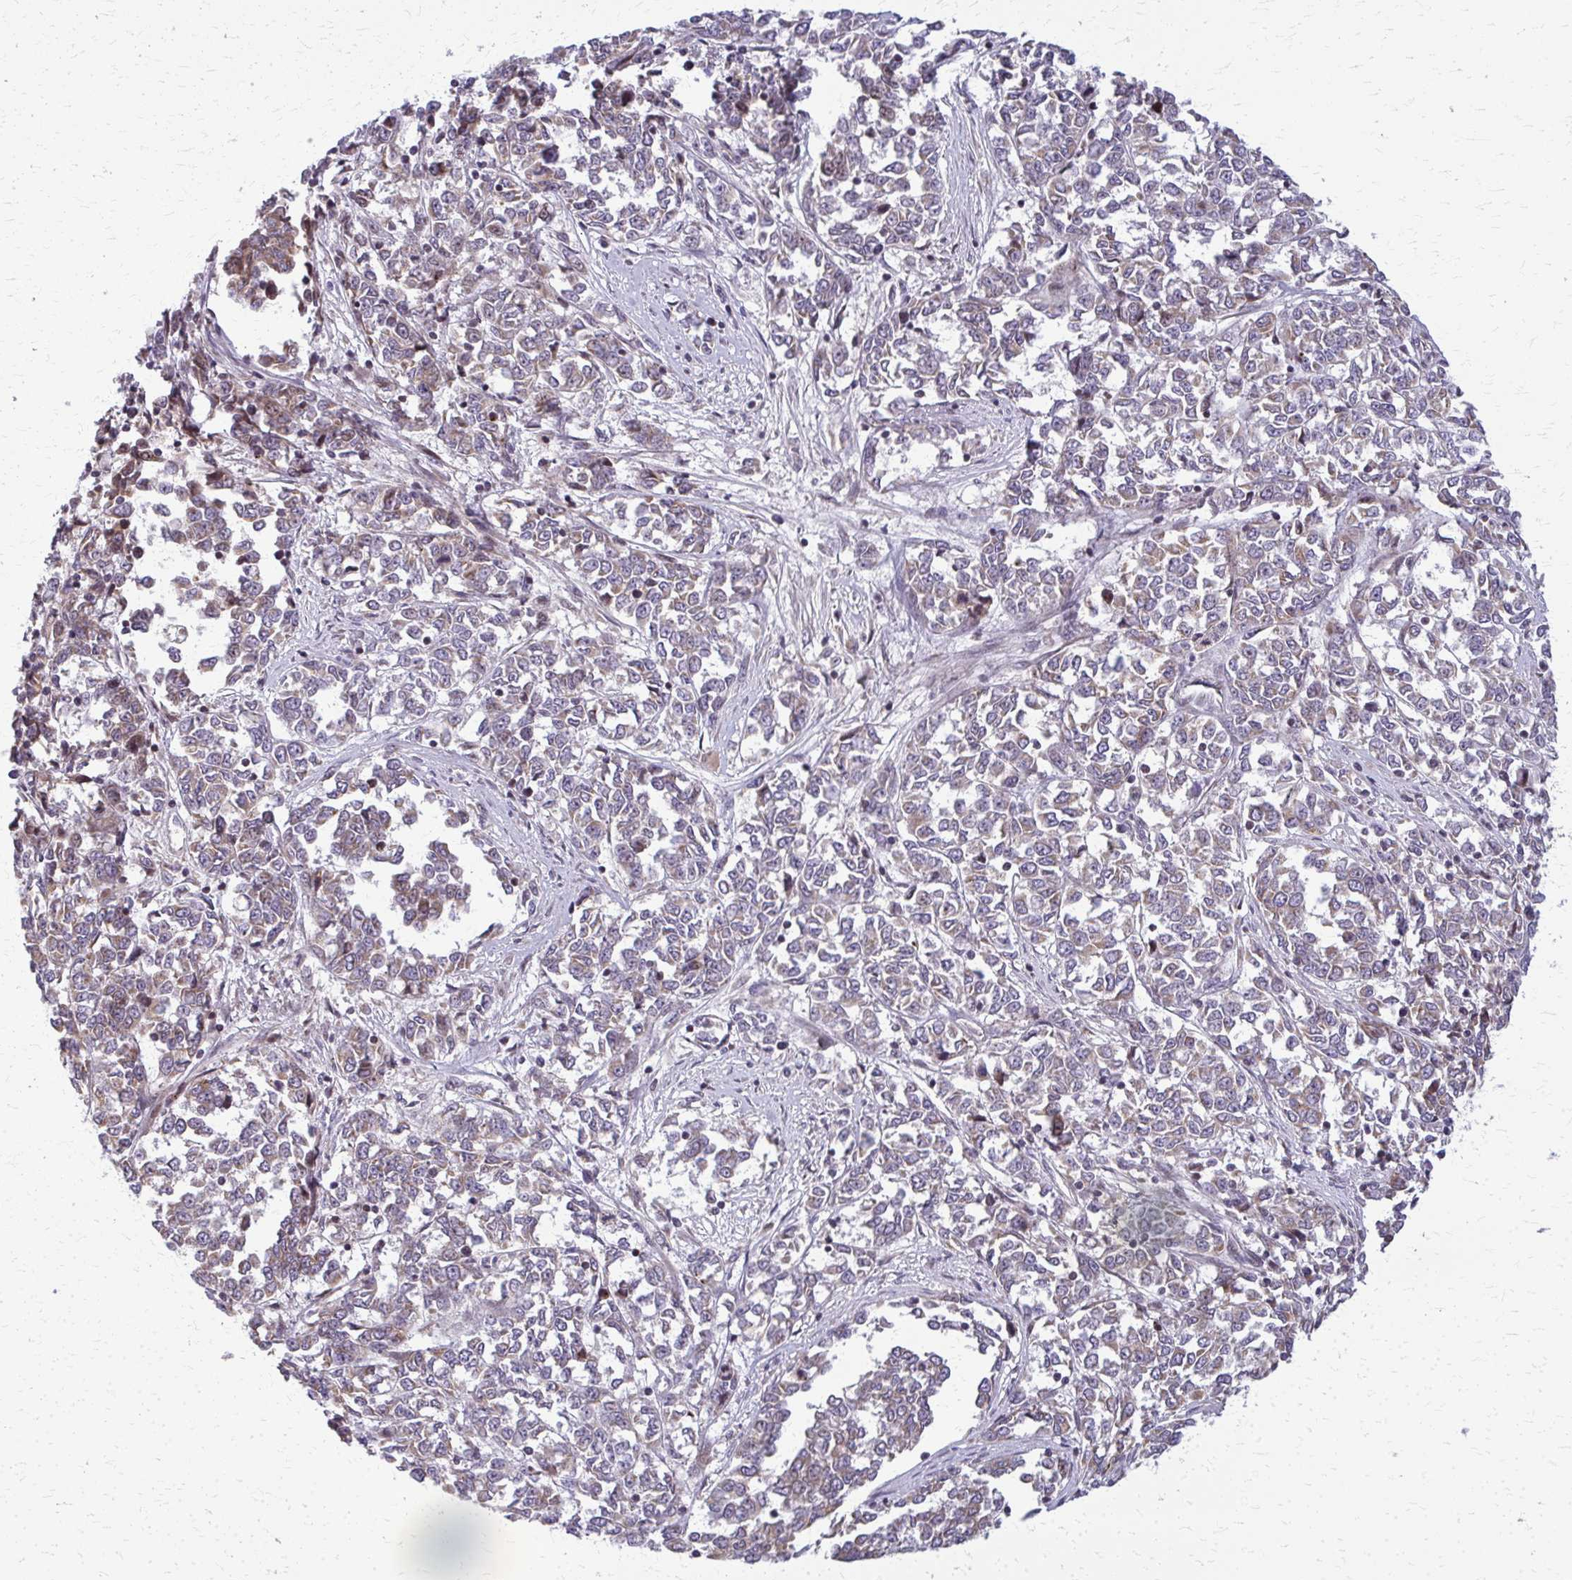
{"staining": {"intensity": "weak", "quantity": "<25%", "location": "cytoplasmic/membranous"}, "tissue": "melanoma", "cell_type": "Tumor cells", "image_type": "cancer", "snomed": [{"axis": "morphology", "description": "Malignant melanoma, NOS"}, {"axis": "topography", "description": "Skin"}], "caption": "The micrograph displays no staining of tumor cells in melanoma.", "gene": "MCCC1", "patient": {"sex": "female", "age": 72}}